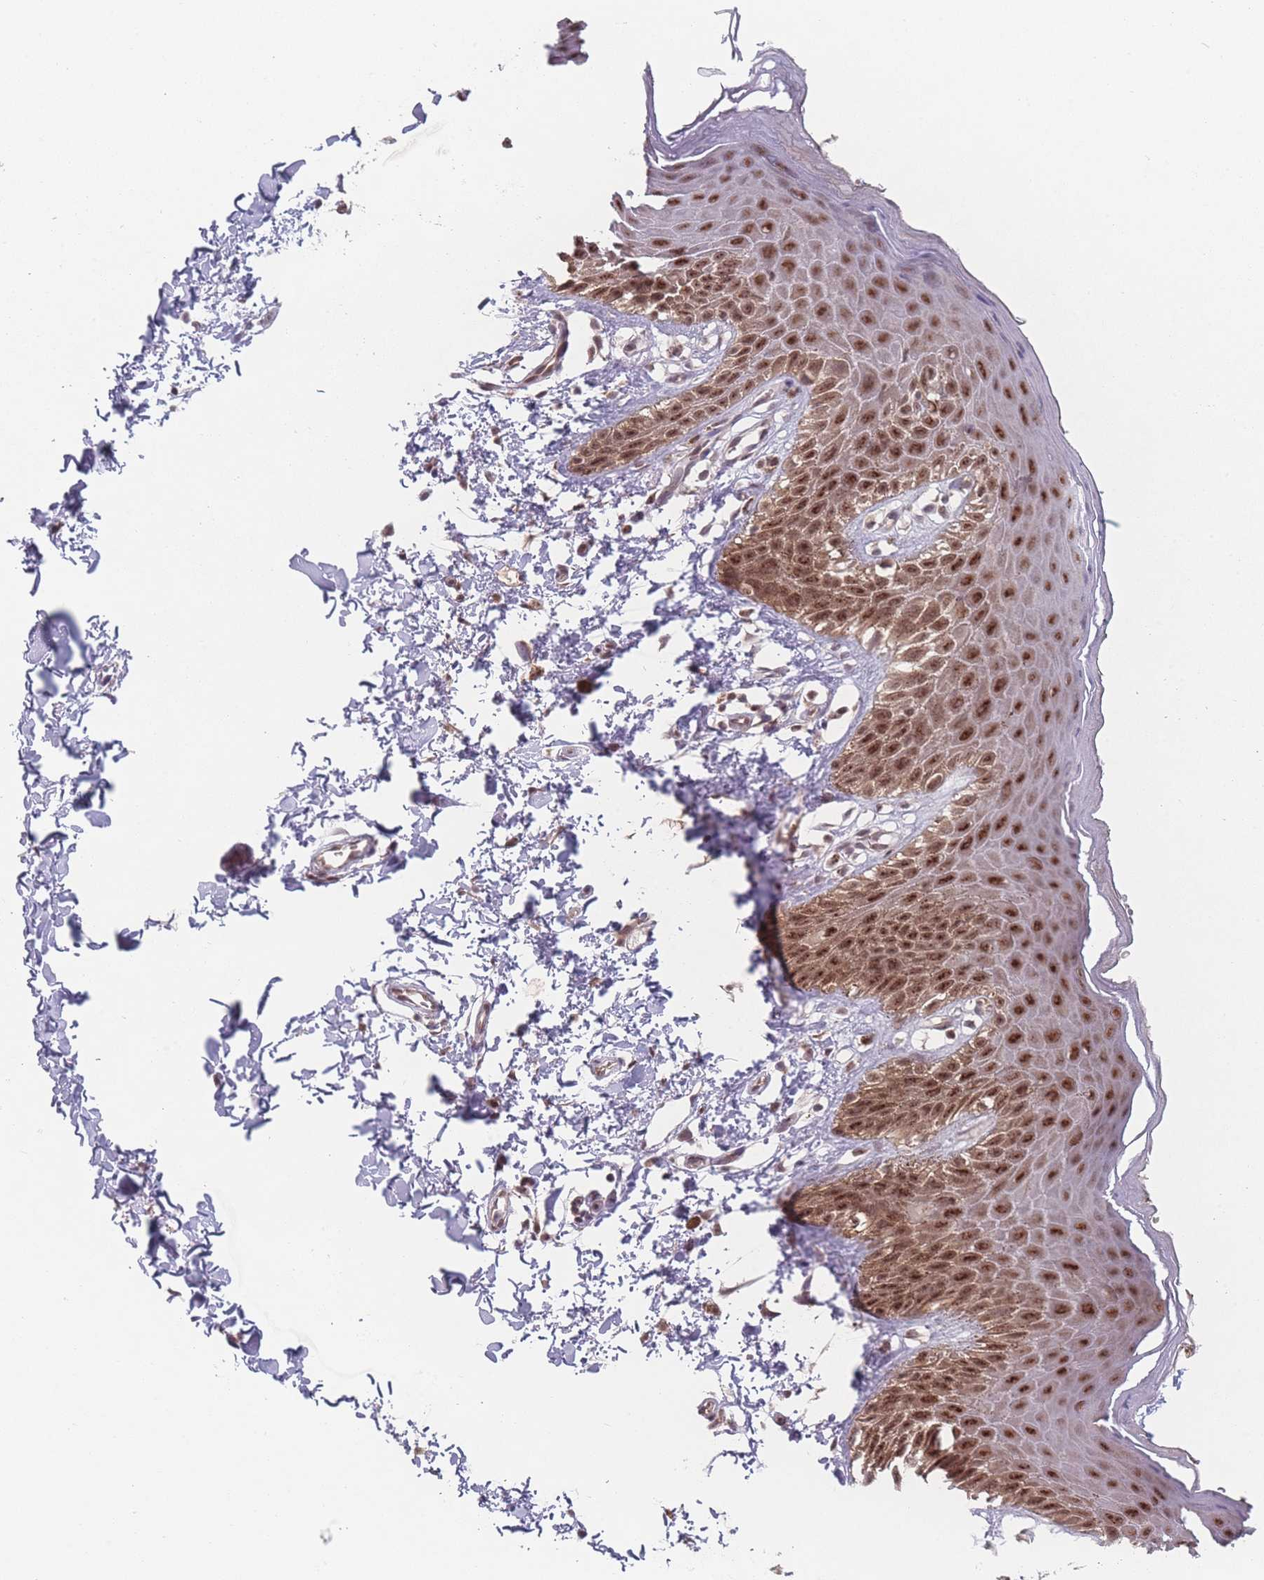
{"staining": {"intensity": "strong", "quantity": ">75%", "location": "nuclear"}, "tissue": "skin", "cell_type": "Epidermal cells", "image_type": "normal", "snomed": [{"axis": "morphology", "description": "Normal tissue, NOS"}, {"axis": "topography", "description": "Anal"}], "caption": "This histopathology image demonstrates benign skin stained with IHC to label a protein in brown. The nuclear of epidermal cells show strong positivity for the protein. Nuclei are counter-stained blue.", "gene": "ZC3H14", "patient": {"sex": "male", "age": 44}}